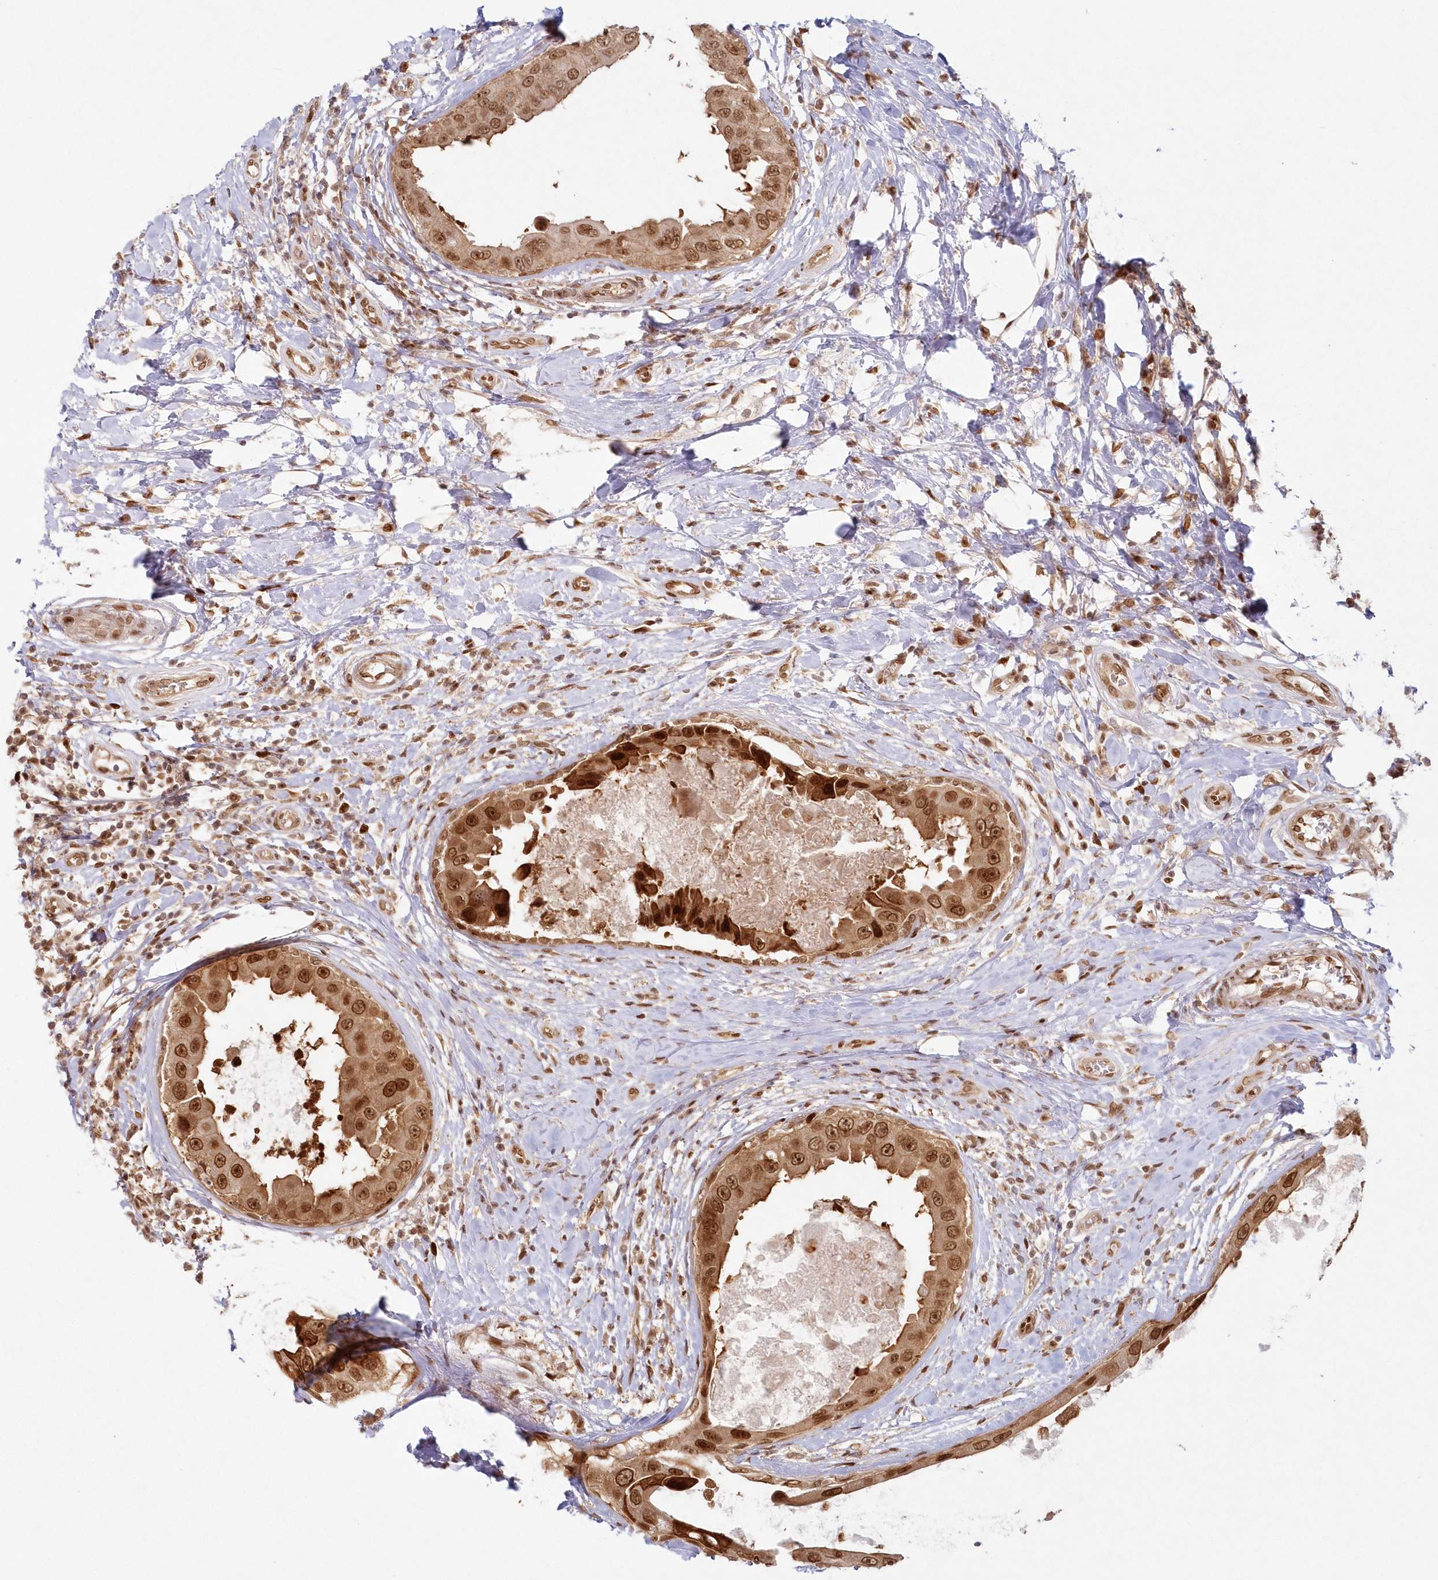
{"staining": {"intensity": "strong", "quantity": ">75%", "location": "cytoplasmic/membranous,nuclear"}, "tissue": "breast cancer", "cell_type": "Tumor cells", "image_type": "cancer", "snomed": [{"axis": "morphology", "description": "Duct carcinoma"}, {"axis": "topography", "description": "Breast"}], "caption": "Protein staining of breast invasive ductal carcinoma tissue shows strong cytoplasmic/membranous and nuclear positivity in approximately >75% of tumor cells.", "gene": "TOGARAM2", "patient": {"sex": "female", "age": 27}}